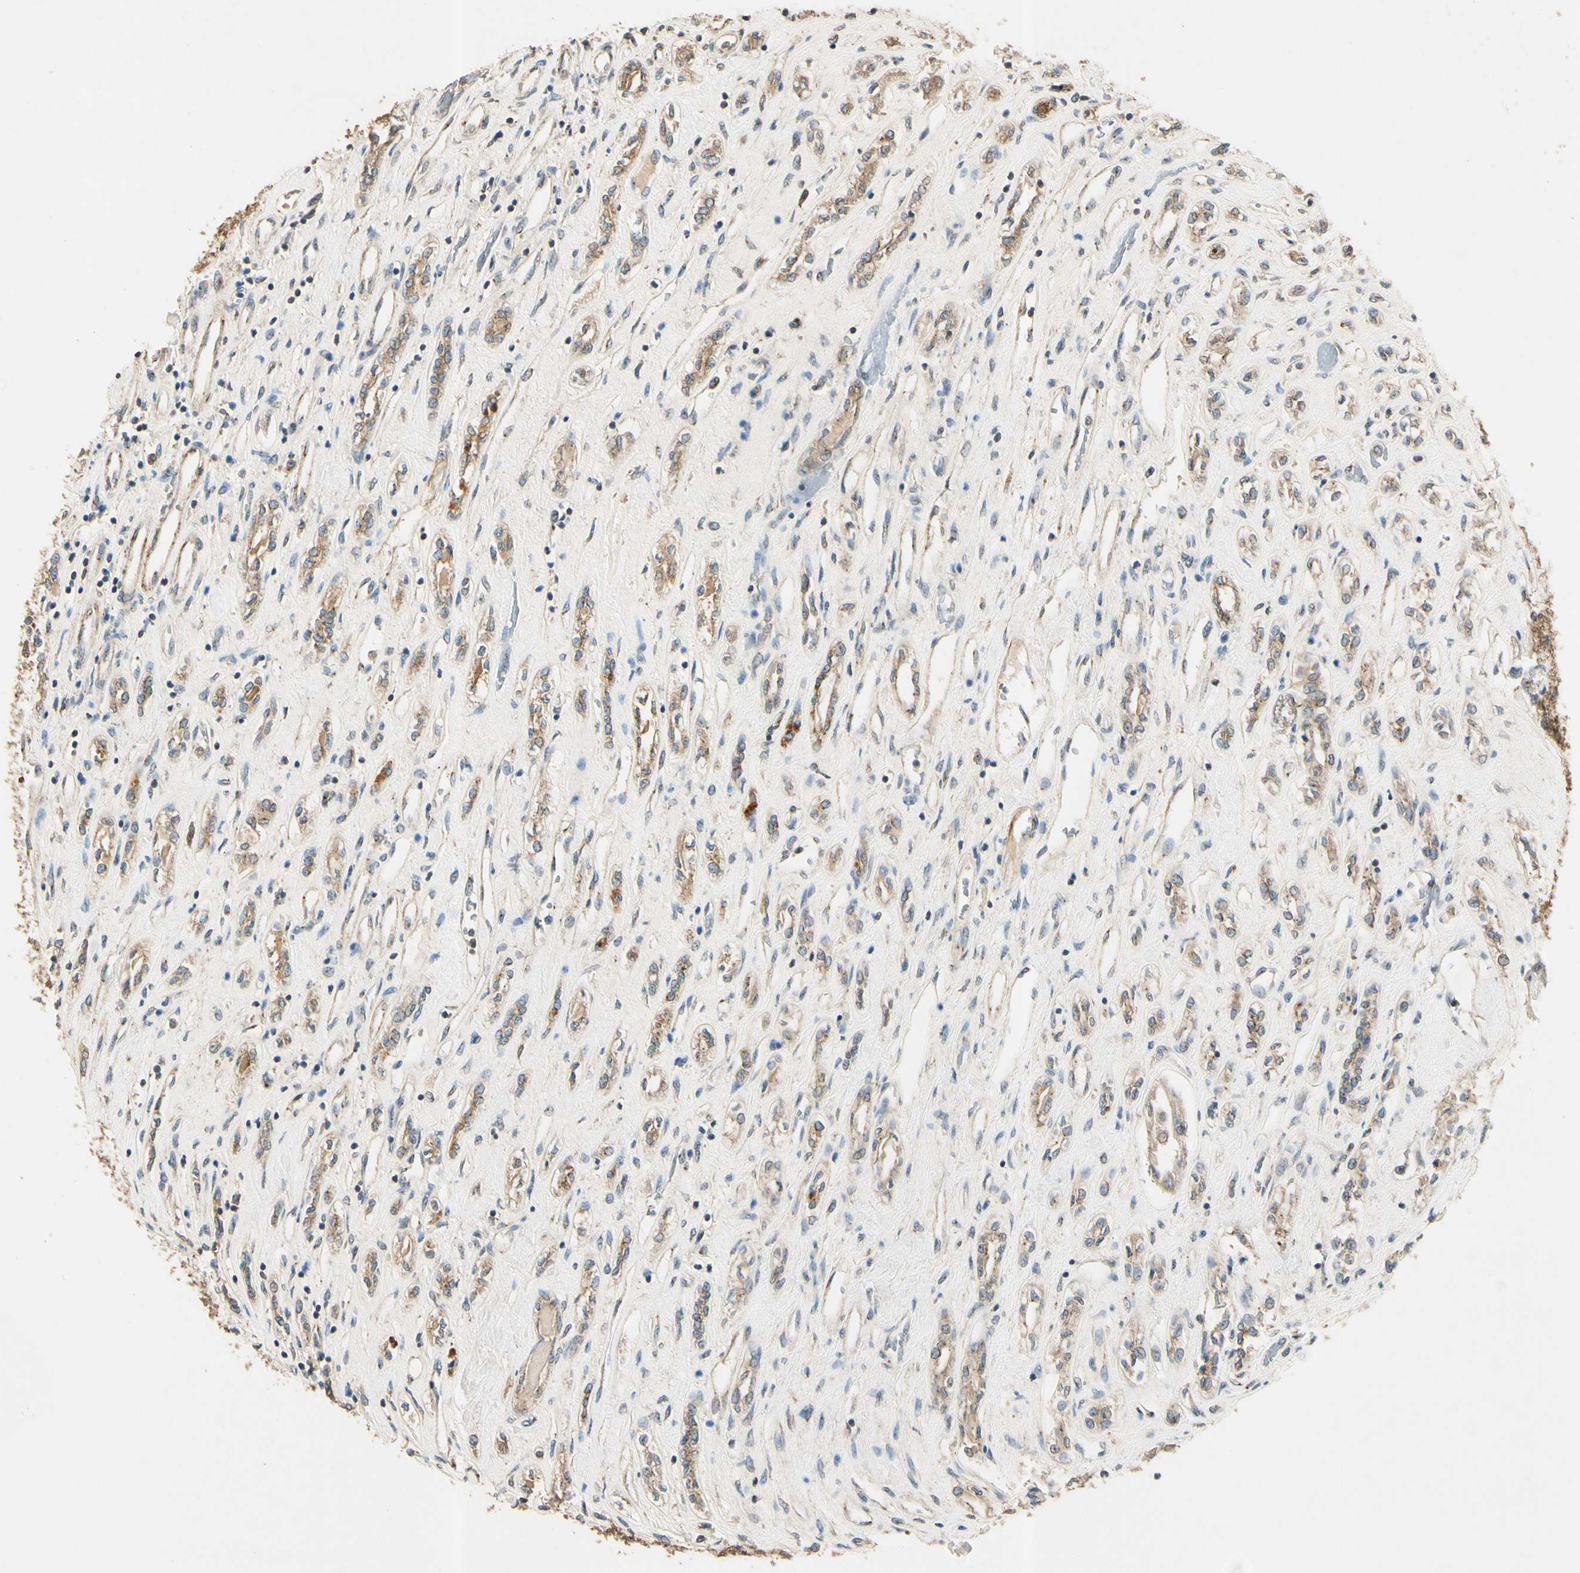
{"staining": {"intensity": "moderate", "quantity": "25%-75%", "location": "cytoplasmic/membranous"}, "tissue": "renal cancer", "cell_type": "Tumor cells", "image_type": "cancer", "snomed": [{"axis": "morphology", "description": "Adenocarcinoma, NOS"}, {"axis": "topography", "description": "Kidney"}], "caption": "Immunohistochemical staining of human renal cancer shows moderate cytoplasmic/membranous protein positivity in approximately 25%-75% of tumor cells.", "gene": "AKAP9", "patient": {"sex": "female", "age": 70}}